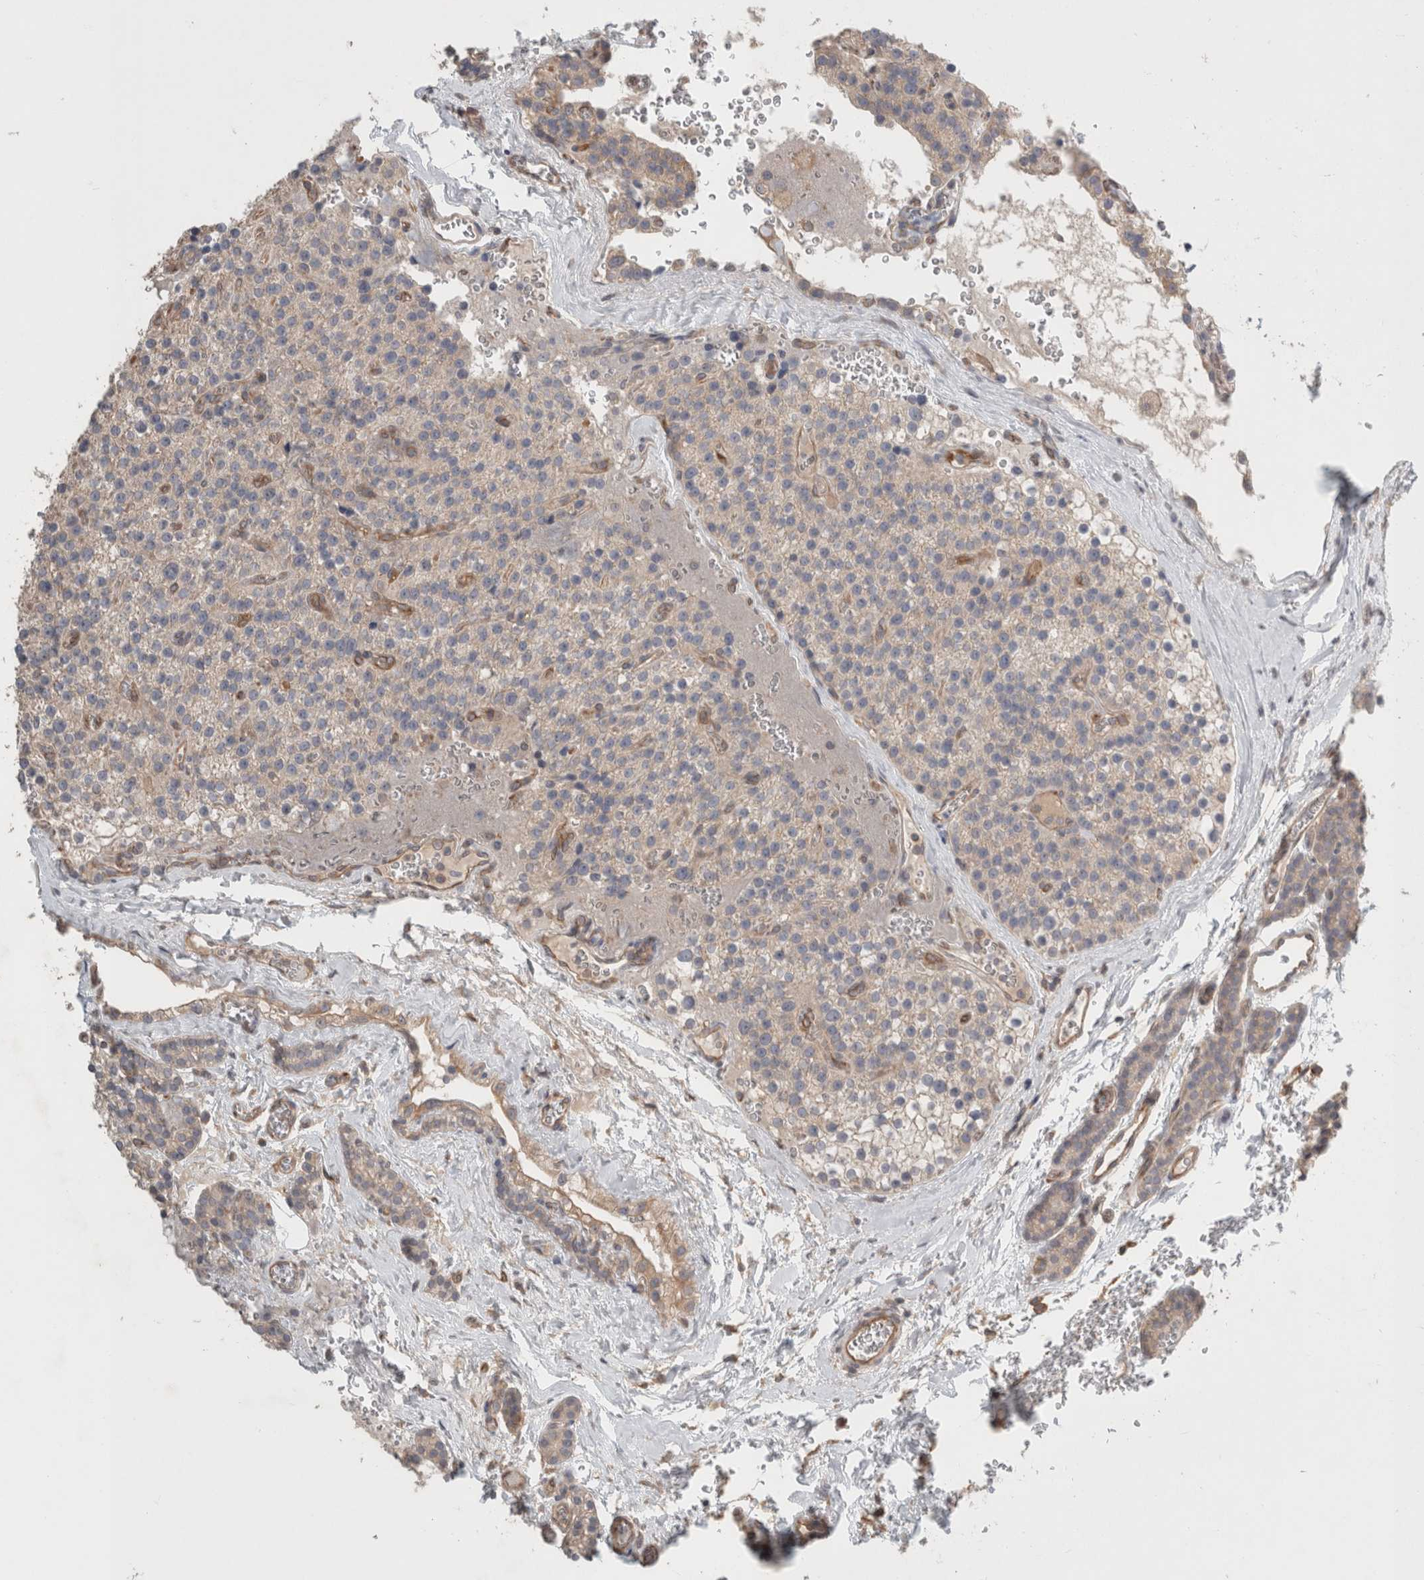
{"staining": {"intensity": "weak", "quantity": "<25%", "location": "cytoplasmic/membranous"}, "tissue": "parathyroid gland", "cell_type": "Glandular cells", "image_type": "normal", "snomed": [{"axis": "morphology", "description": "Normal tissue, NOS"}, {"axis": "topography", "description": "Parathyroid gland"}], "caption": "Immunohistochemical staining of benign human parathyroid gland demonstrates no significant positivity in glandular cells.", "gene": "RASAL2", "patient": {"sex": "female", "age": 64}}